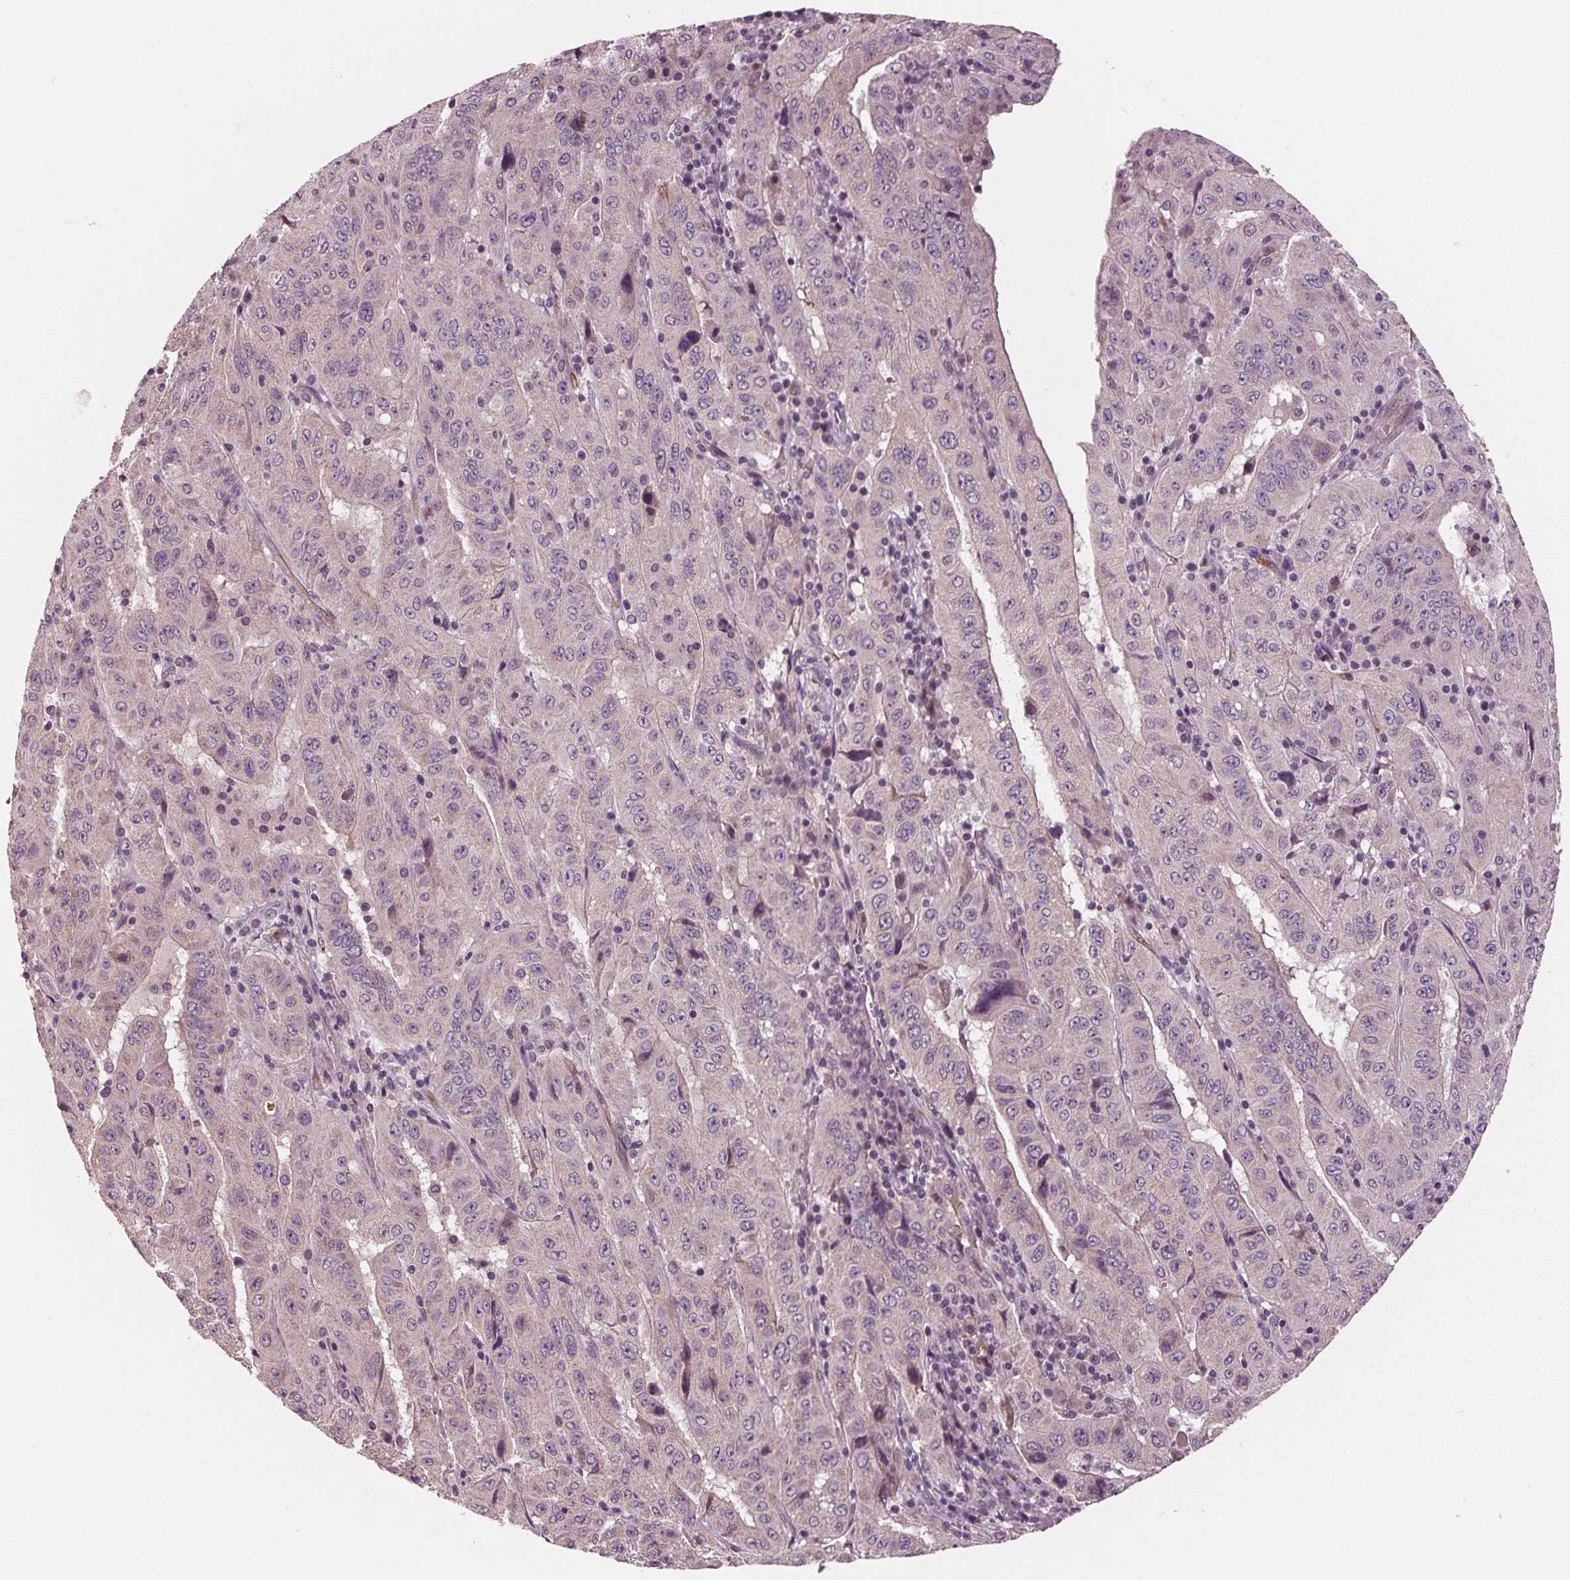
{"staining": {"intensity": "negative", "quantity": "none", "location": "none"}, "tissue": "pancreatic cancer", "cell_type": "Tumor cells", "image_type": "cancer", "snomed": [{"axis": "morphology", "description": "Adenocarcinoma, NOS"}, {"axis": "topography", "description": "Pancreas"}], "caption": "The image demonstrates no staining of tumor cells in pancreatic cancer (adenocarcinoma). Brightfield microscopy of IHC stained with DAB (3,3'-diaminobenzidine) (brown) and hematoxylin (blue), captured at high magnification.", "gene": "MAPK8", "patient": {"sex": "male", "age": 63}}